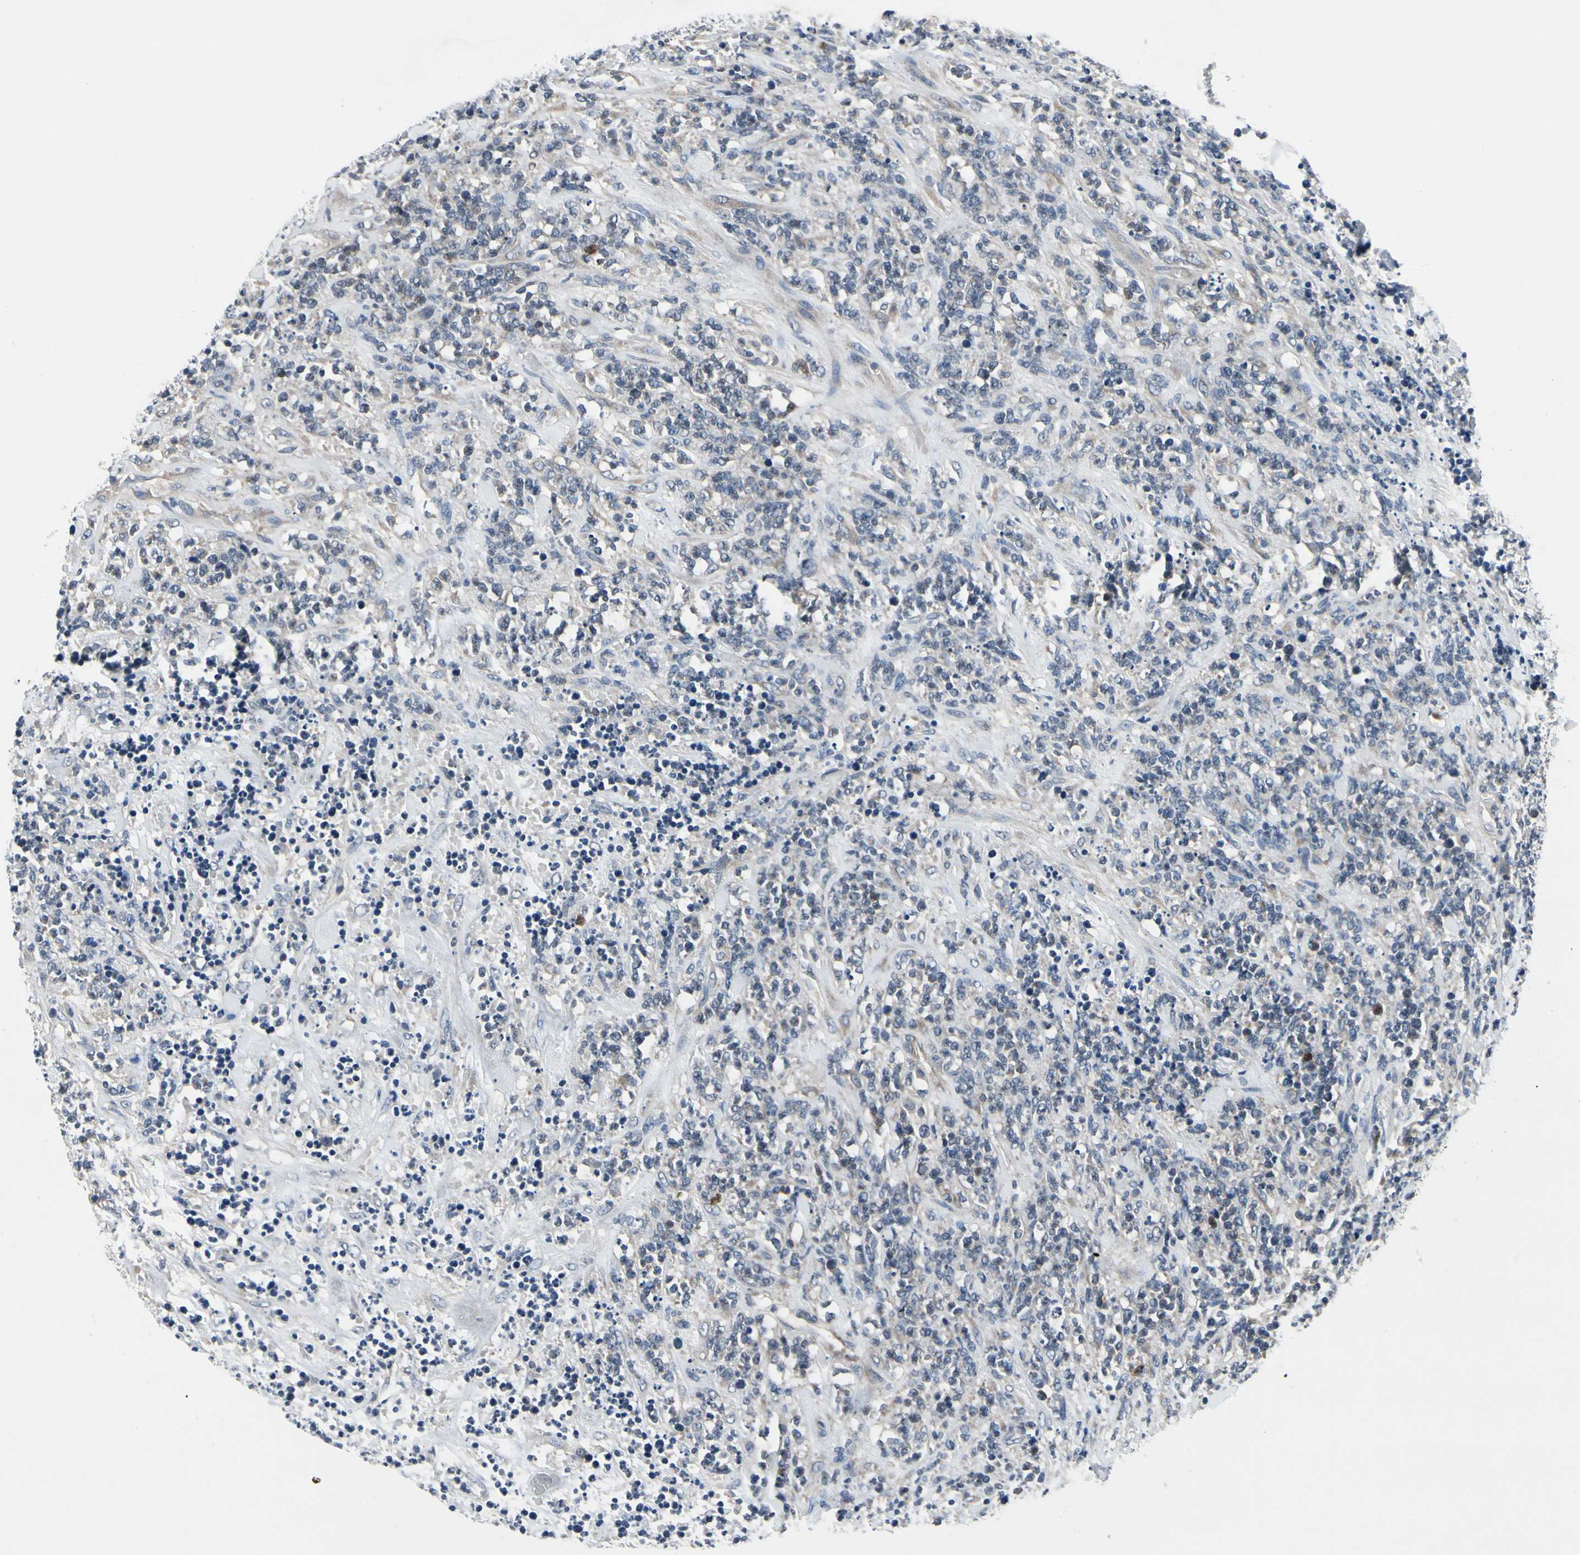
{"staining": {"intensity": "negative", "quantity": "none", "location": "none"}, "tissue": "lymphoma", "cell_type": "Tumor cells", "image_type": "cancer", "snomed": [{"axis": "morphology", "description": "Malignant lymphoma, non-Hodgkin's type, High grade"}, {"axis": "topography", "description": "Soft tissue"}], "caption": "DAB (3,3'-diaminobenzidine) immunohistochemical staining of lymphoma exhibits no significant expression in tumor cells. (Brightfield microscopy of DAB IHC at high magnification).", "gene": "SELENOK", "patient": {"sex": "male", "age": 18}}